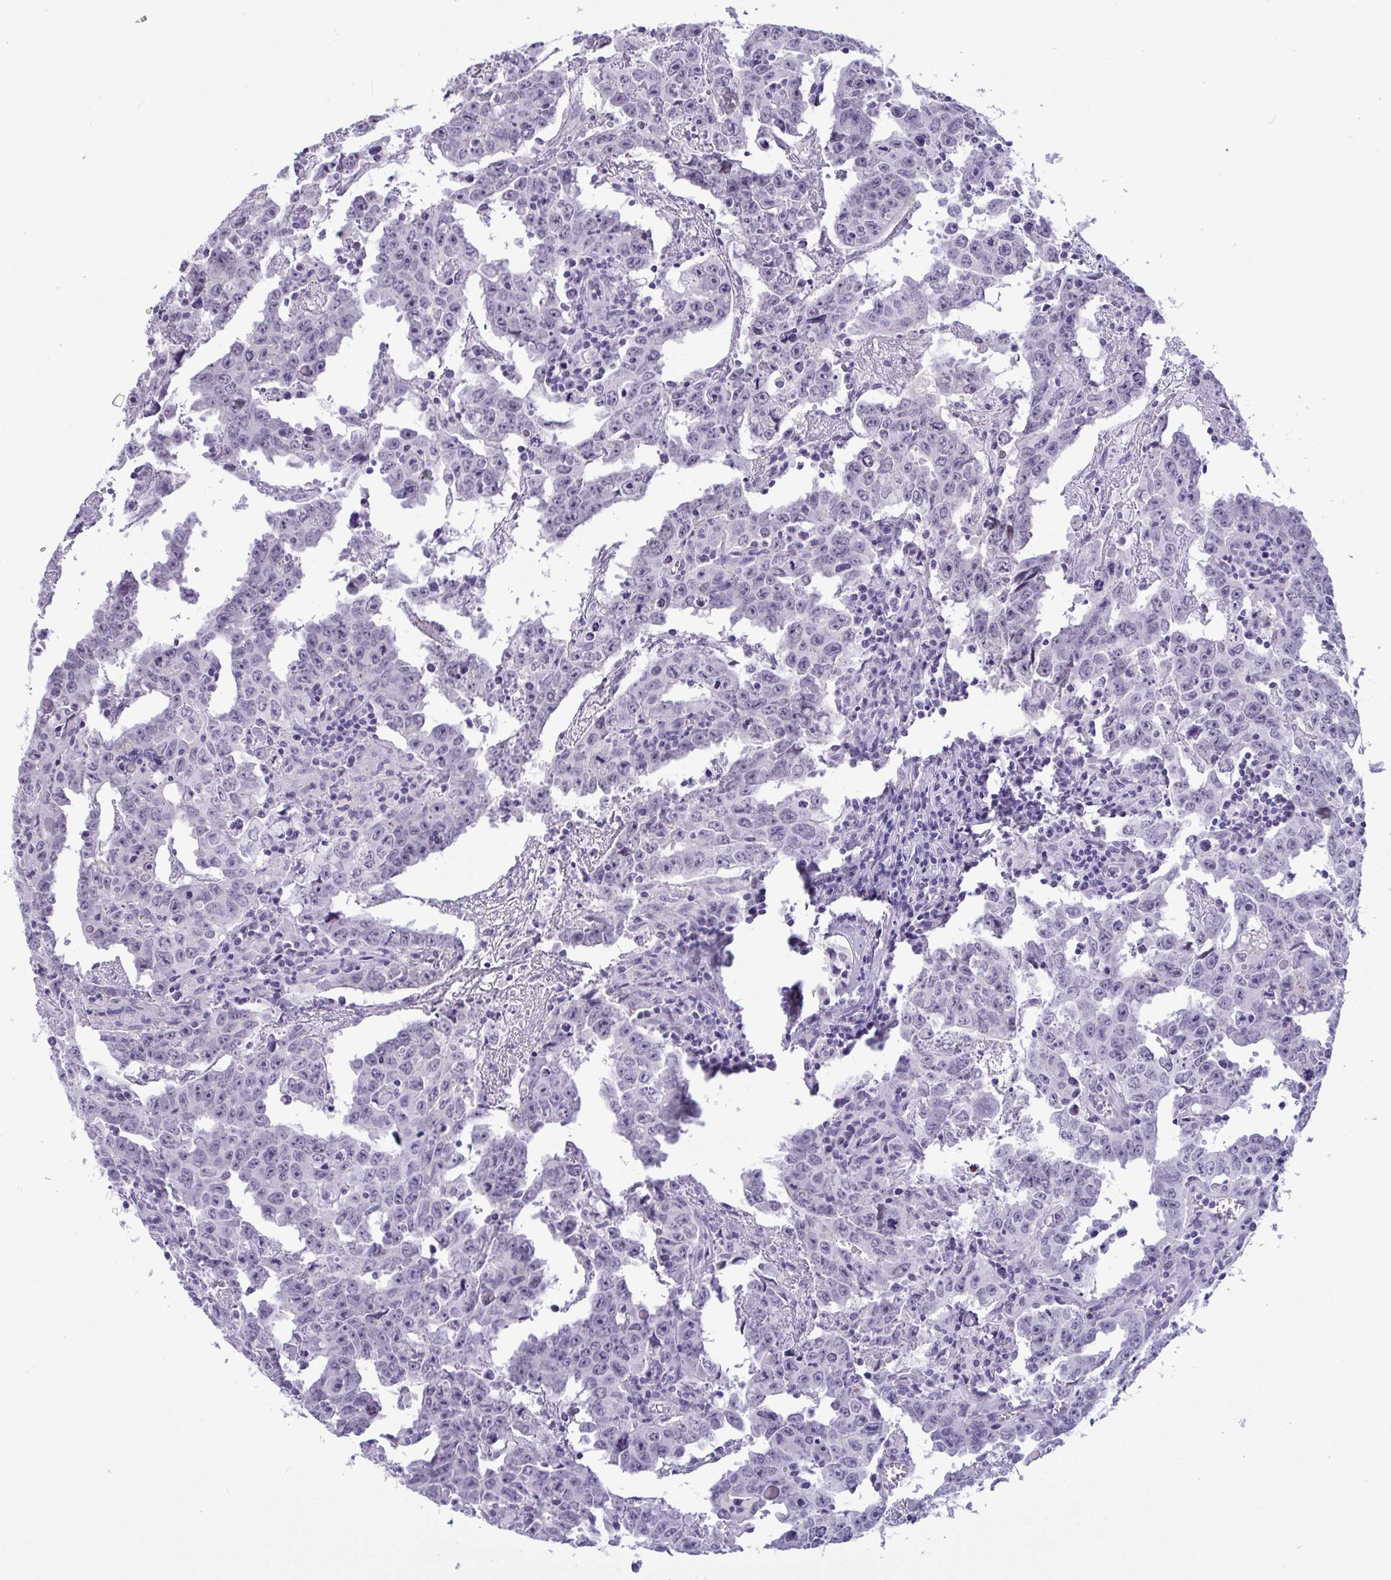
{"staining": {"intensity": "negative", "quantity": "none", "location": "none"}, "tissue": "testis cancer", "cell_type": "Tumor cells", "image_type": "cancer", "snomed": [{"axis": "morphology", "description": "Carcinoma, Embryonal, NOS"}, {"axis": "topography", "description": "Testis"}], "caption": "Tumor cells show no significant protein staining in testis cancer.", "gene": "YBX2", "patient": {"sex": "male", "age": 22}}